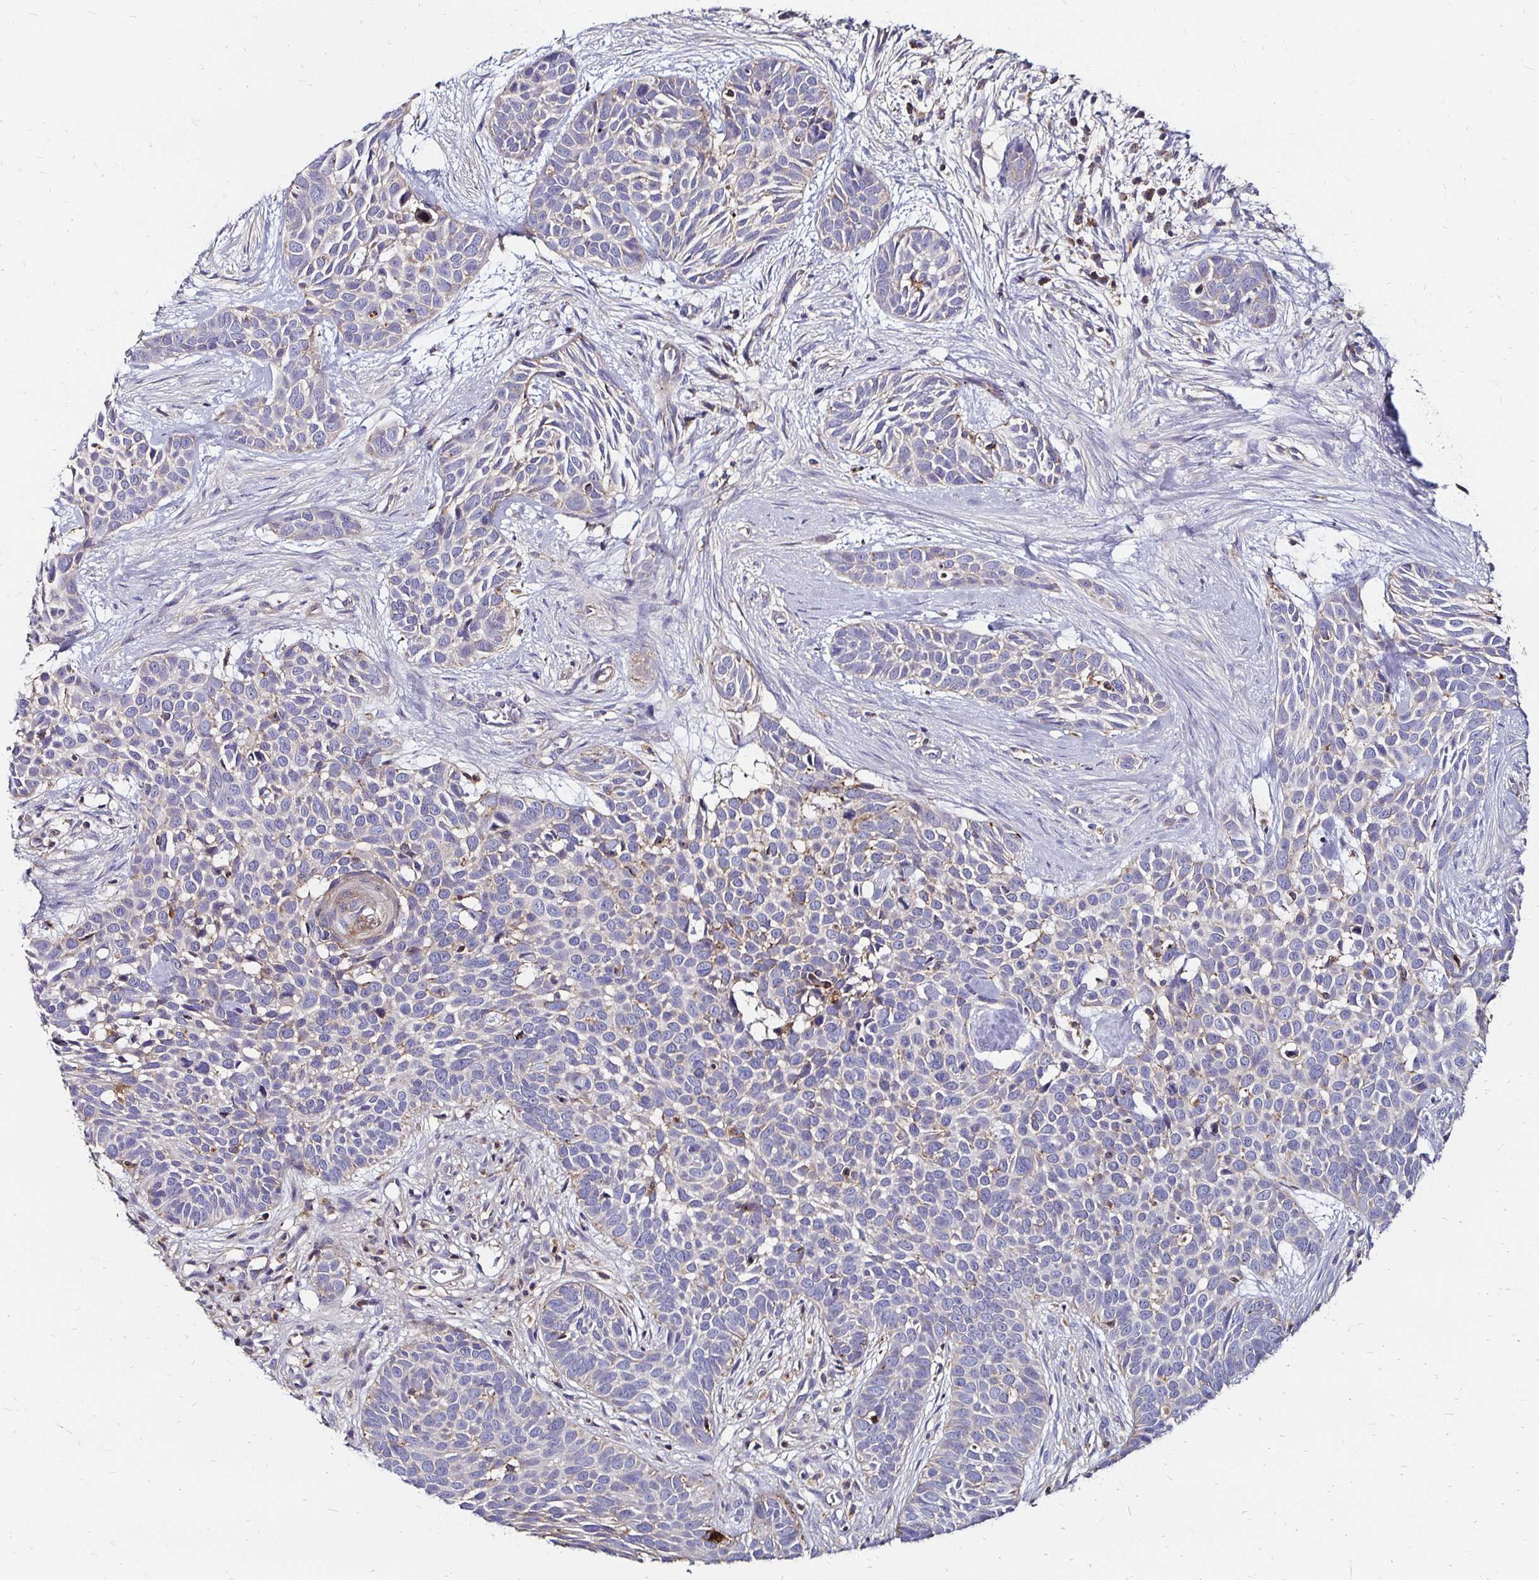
{"staining": {"intensity": "negative", "quantity": "none", "location": "none"}, "tissue": "skin cancer", "cell_type": "Tumor cells", "image_type": "cancer", "snomed": [{"axis": "morphology", "description": "Basal cell carcinoma"}, {"axis": "topography", "description": "Skin"}], "caption": "This histopathology image is of skin cancer stained with IHC to label a protein in brown with the nuclei are counter-stained blue. There is no staining in tumor cells.", "gene": "NCSTN", "patient": {"sex": "male", "age": 69}}